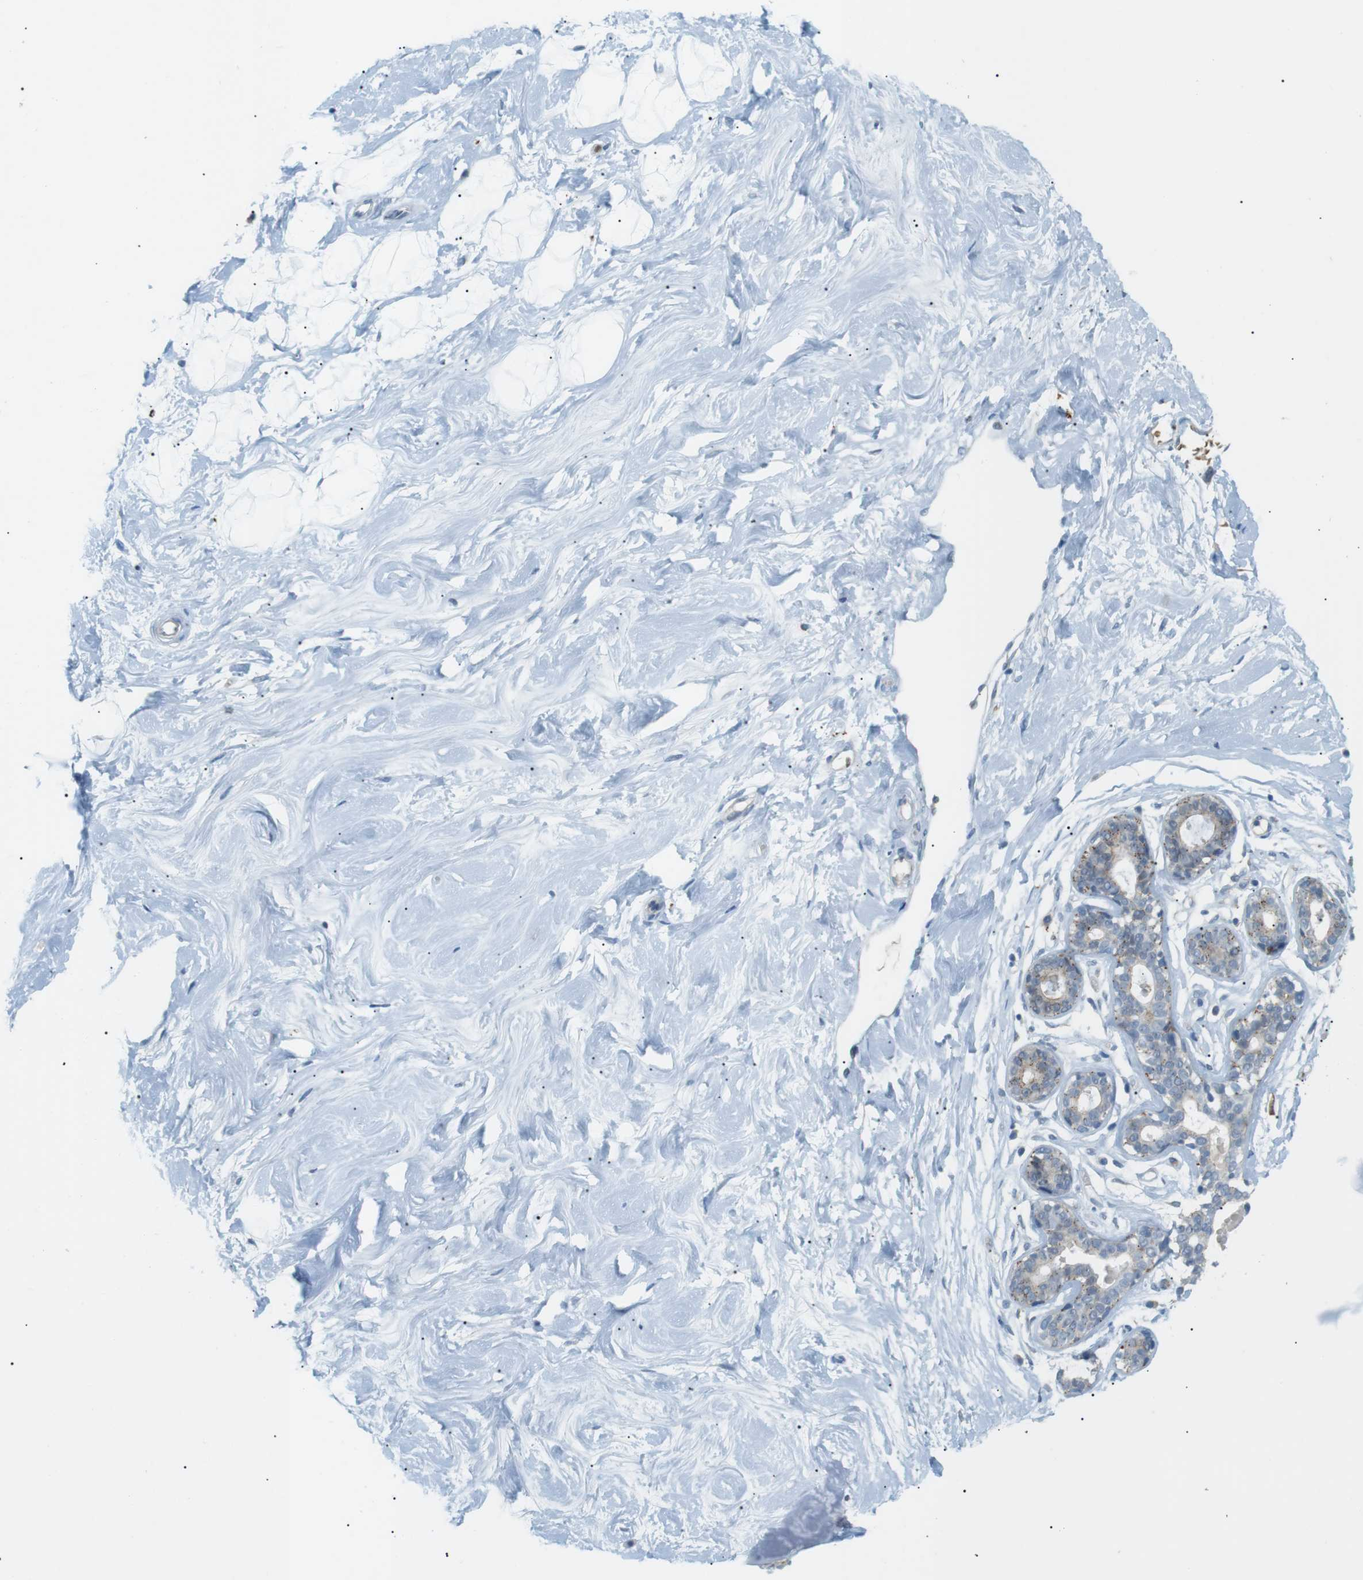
{"staining": {"intensity": "negative", "quantity": "none", "location": "none"}, "tissue": "breast", "cell_type": "Adipocytes", "image_type": "normal", "snomed": [{"axis": "morphology", "description": "Normal tissue, NOS"}, {"axis": "topography", "description": "Breast"}], "caption": "Immunohistochemistry of unremarkable breast demonstrates no expression in adipocytes. (Immunohistochemistry (ihc), brightfield microscopy, high magnification).", "gene": "B4GALNT2", "patient": {"sex": "female", "age": 23}}